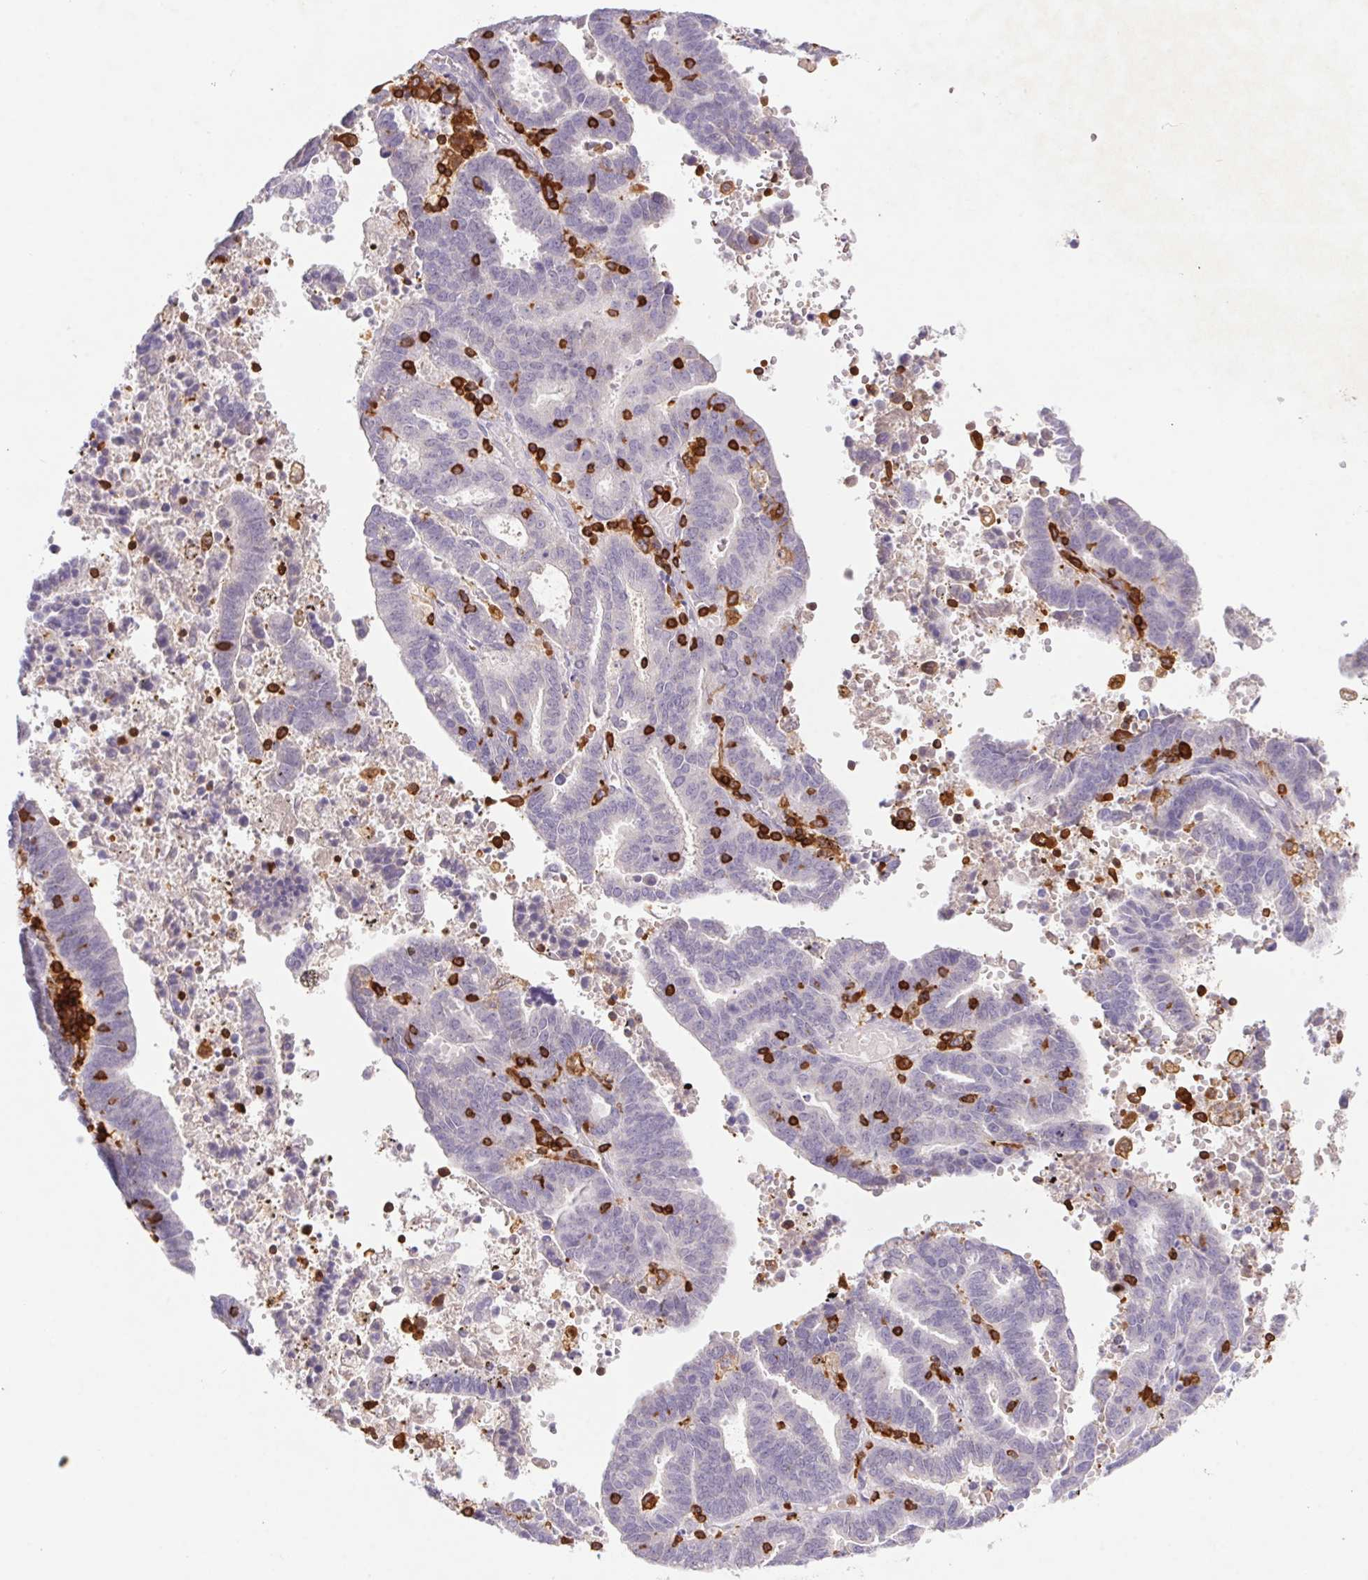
{"staining": {"intensity": "negative", "quantity": "none", "location": "none"}, "tissue": "endometrial cancer", "cell_type": "Tumor cells", "image_type": "cancer", "snomed": [{"axis": "morphology", "description": "Adenocarcinoma, NOS"}, {"axis": "topography", "description": "Uterus"}], "caption": "High magnification brightfield microscopy of adenocarcinoma (endometrial) stained with DAB (brown) and counterstained with hematoxylin (blue): tumor cells show no significant positivity.", "gene": "APBB1IP", "patient": {"sex": "female", "age": 83}}